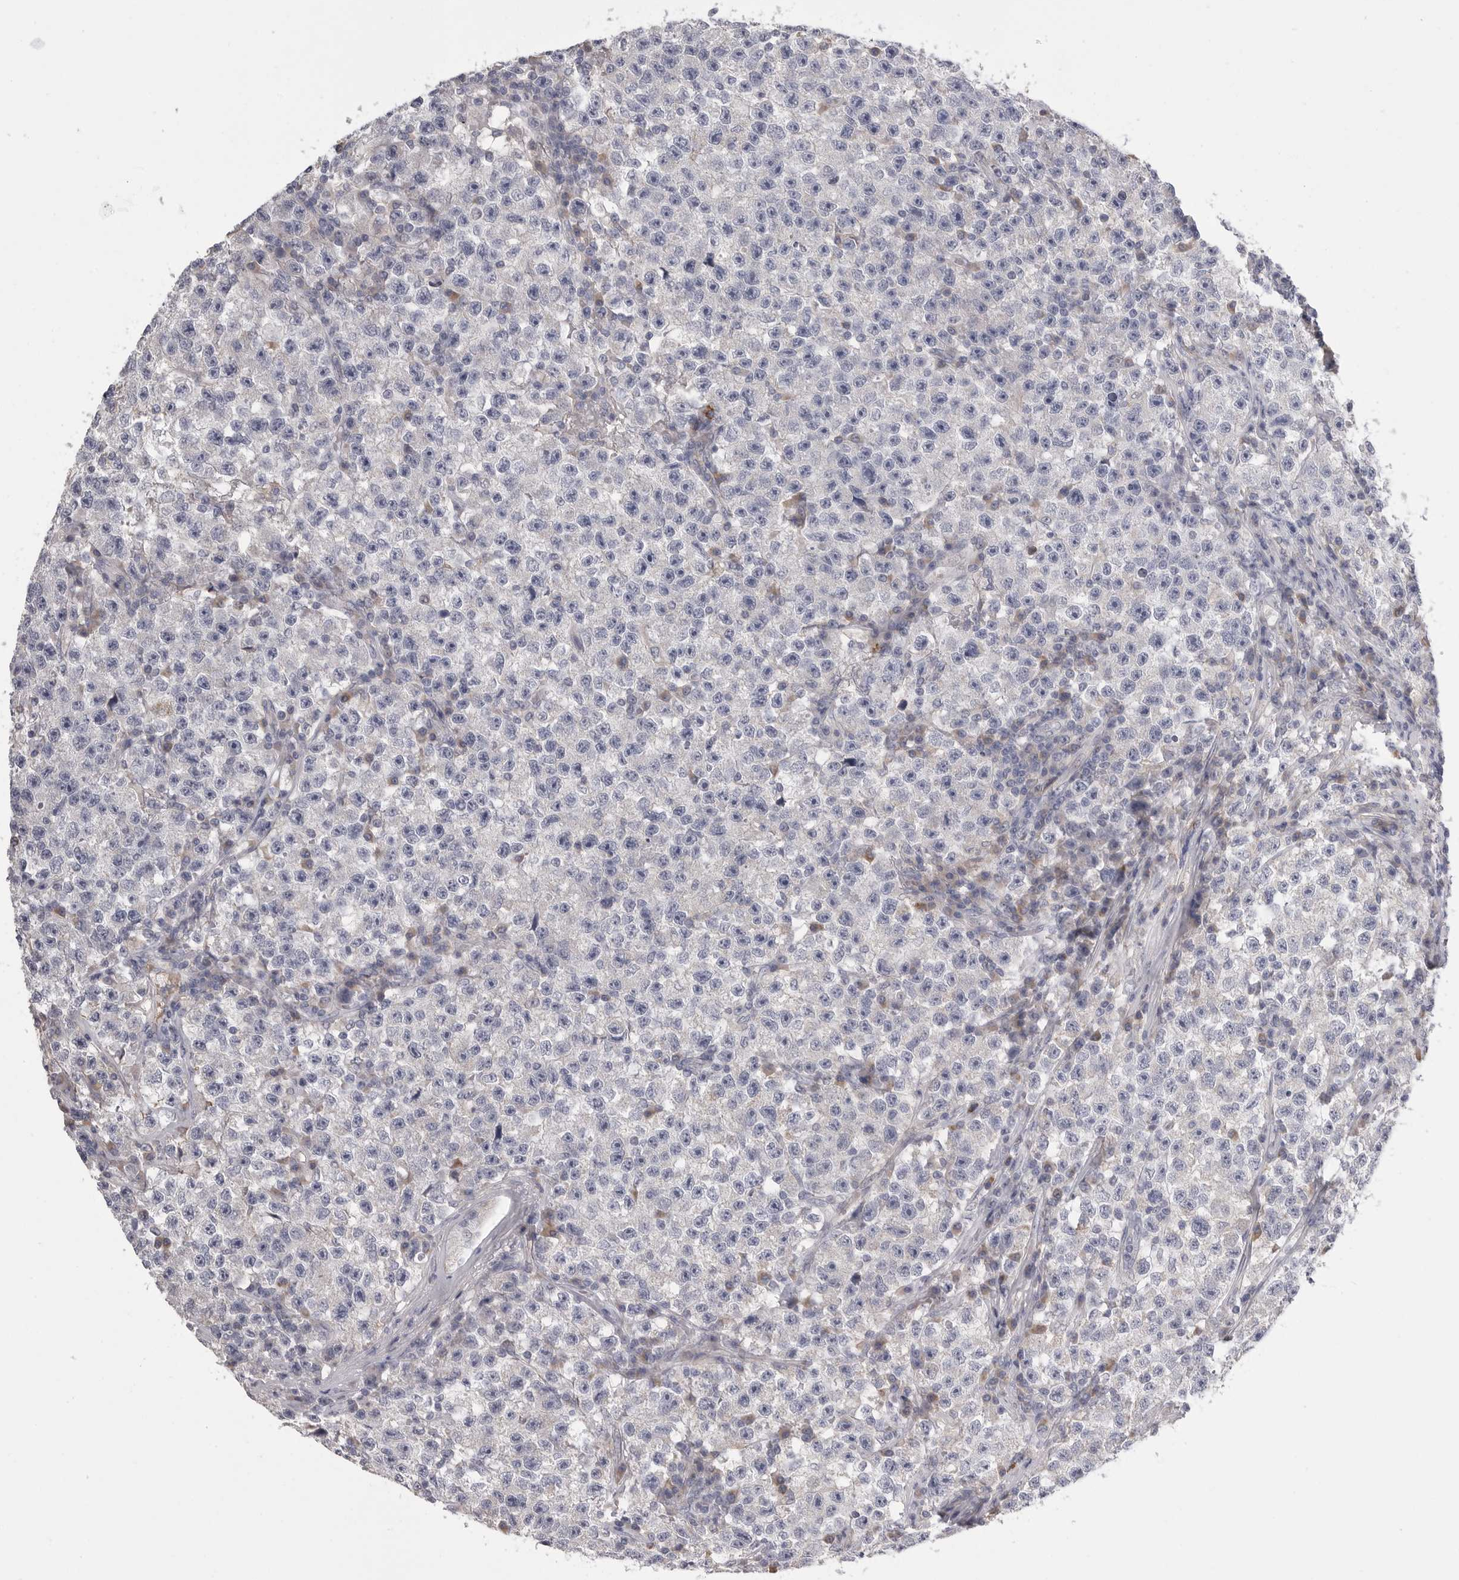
{"staining": {"intensity": "negative", "quantity": "none", "location": "none"}, "tissue": "testis cancer", "cell_type": "Tumor cells", "image_type": "cancer", "snomed": [{"axis": "morphology", "description": "Seminoma, NOS"}, {"axis": "topography", "description": "Testis"}], "caption": "Immunohistochemistry micrograph of neoplastic tissue: seminoma (testis) stained with DAB (3,3'-diaminobenzidine) demonstrates no significant protein staining in tumor cells.", "gene": "SDC3", "patient": {"sex": "male", "age": 22}}